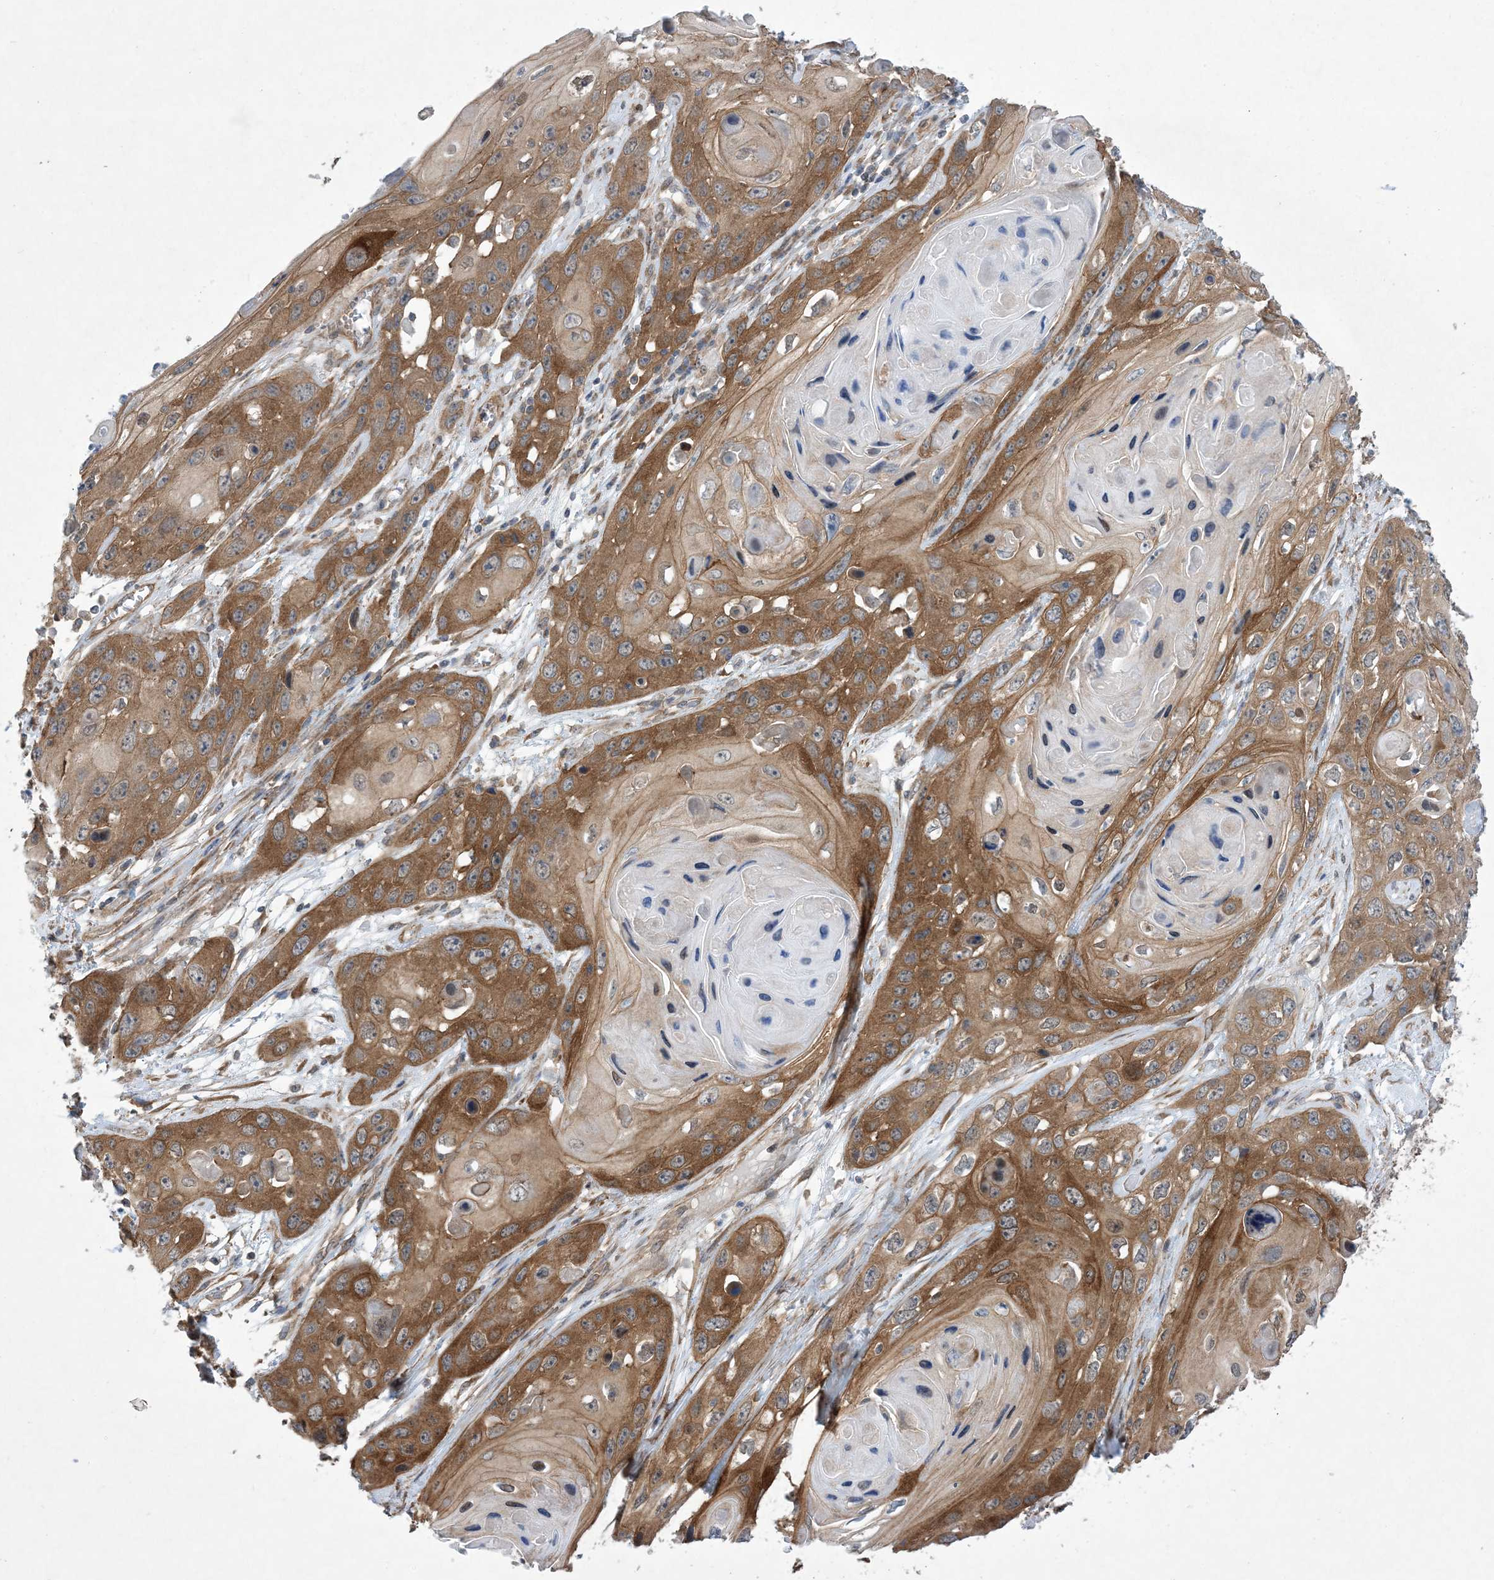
{"staining": {"intensity": "moderate", "quantity": ">75%", "location": "cytoplasmic/membranous"}, "tissue": "skin cancer", "cell_type": "Tumor cells", "image_type": "cancer", "snomed": [{"axis": "morphology", "description": "Squamous cell carcinoma, NOS"}, {"axis": "topography", "description": "Skin"}], "caption": "An immunohistochemistry (IHC) image of tumor tissue is shown. Protein staining in brown highlights moderate cytoplasmic/membranous positivity in skin cancer within tumor cells.", "gene": "EHBP1", "patient": {"sex": "male", "age": 55}}